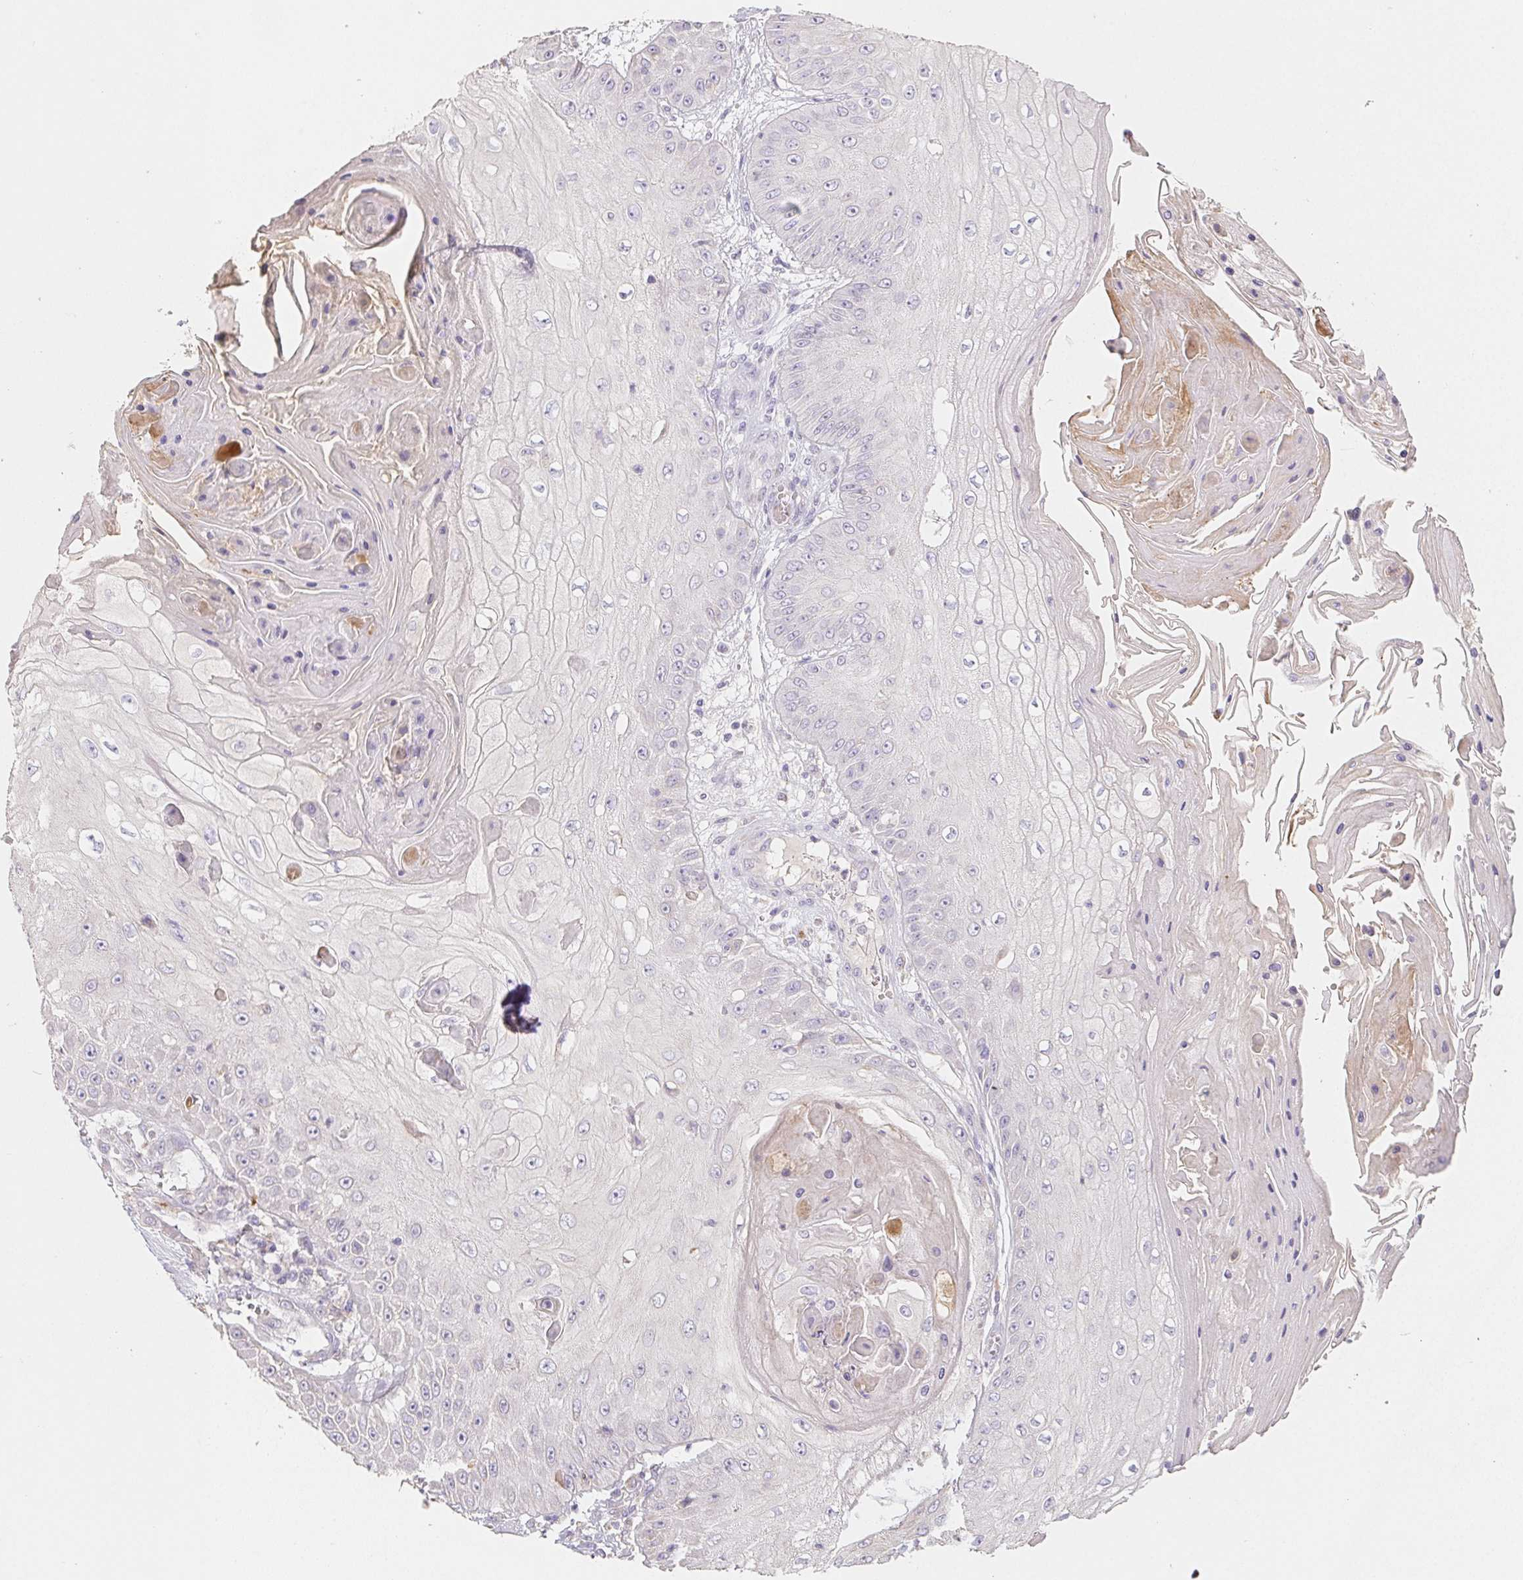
{"staining": {"intensity": "negative", "quantity": "none", "location": "none"}, "tissue": "skin cancer", "cell_type": "Tumor cells", "image_type": "cancer", "snomed": [{"axis": "morphology", "description": "Squamous cell carcinoma, NOS"}, {"axis": "topography", "description": "Skin"}], "caption": "DAB (3,3'-diaminobenzidine) immunohistochemical staining of skin cancer (squamous cell carcinoma) displays no significant positivity in tumor cells.", "gene": "ACVR1B", "patient": {"sex": "male", "age": 70}}